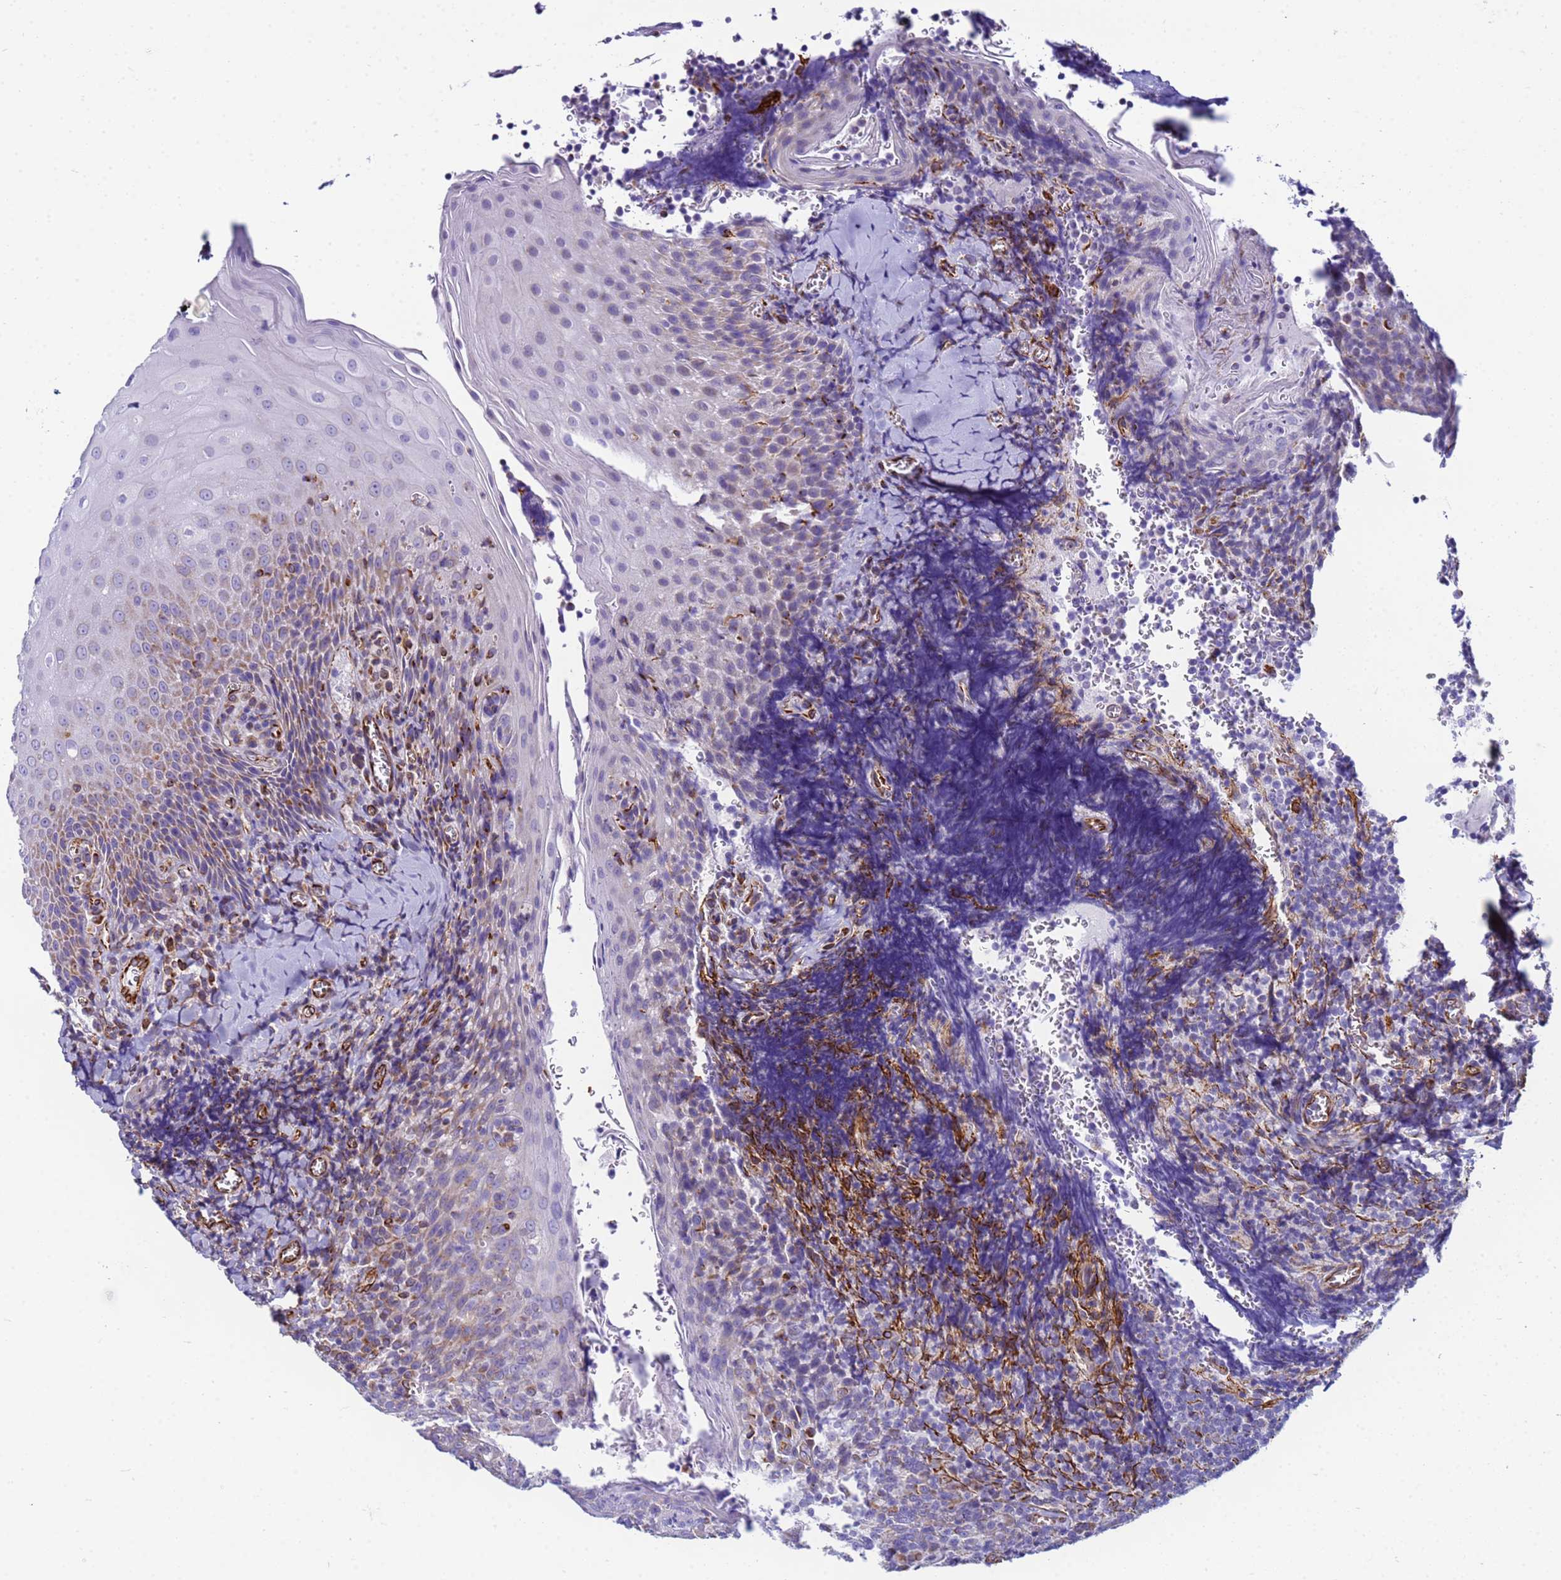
{"staining": {"intensity": "negative", "quantity": "none", "location": "none"}, "tissue": "tonsil", "cell_type": "Germinal center cells", "image_type": "normal", "snomed": [{"axis": "morphology", "description": "Normal tissue, NOS"}, {"axis": "topography", "description": "Tonsil"}], "caption": "The photomicrograph exhibits no staining of germinal center cells in normal tonsil.", "gene": "UBXN2B", "patient": {"sex": "male", "age": 27}}